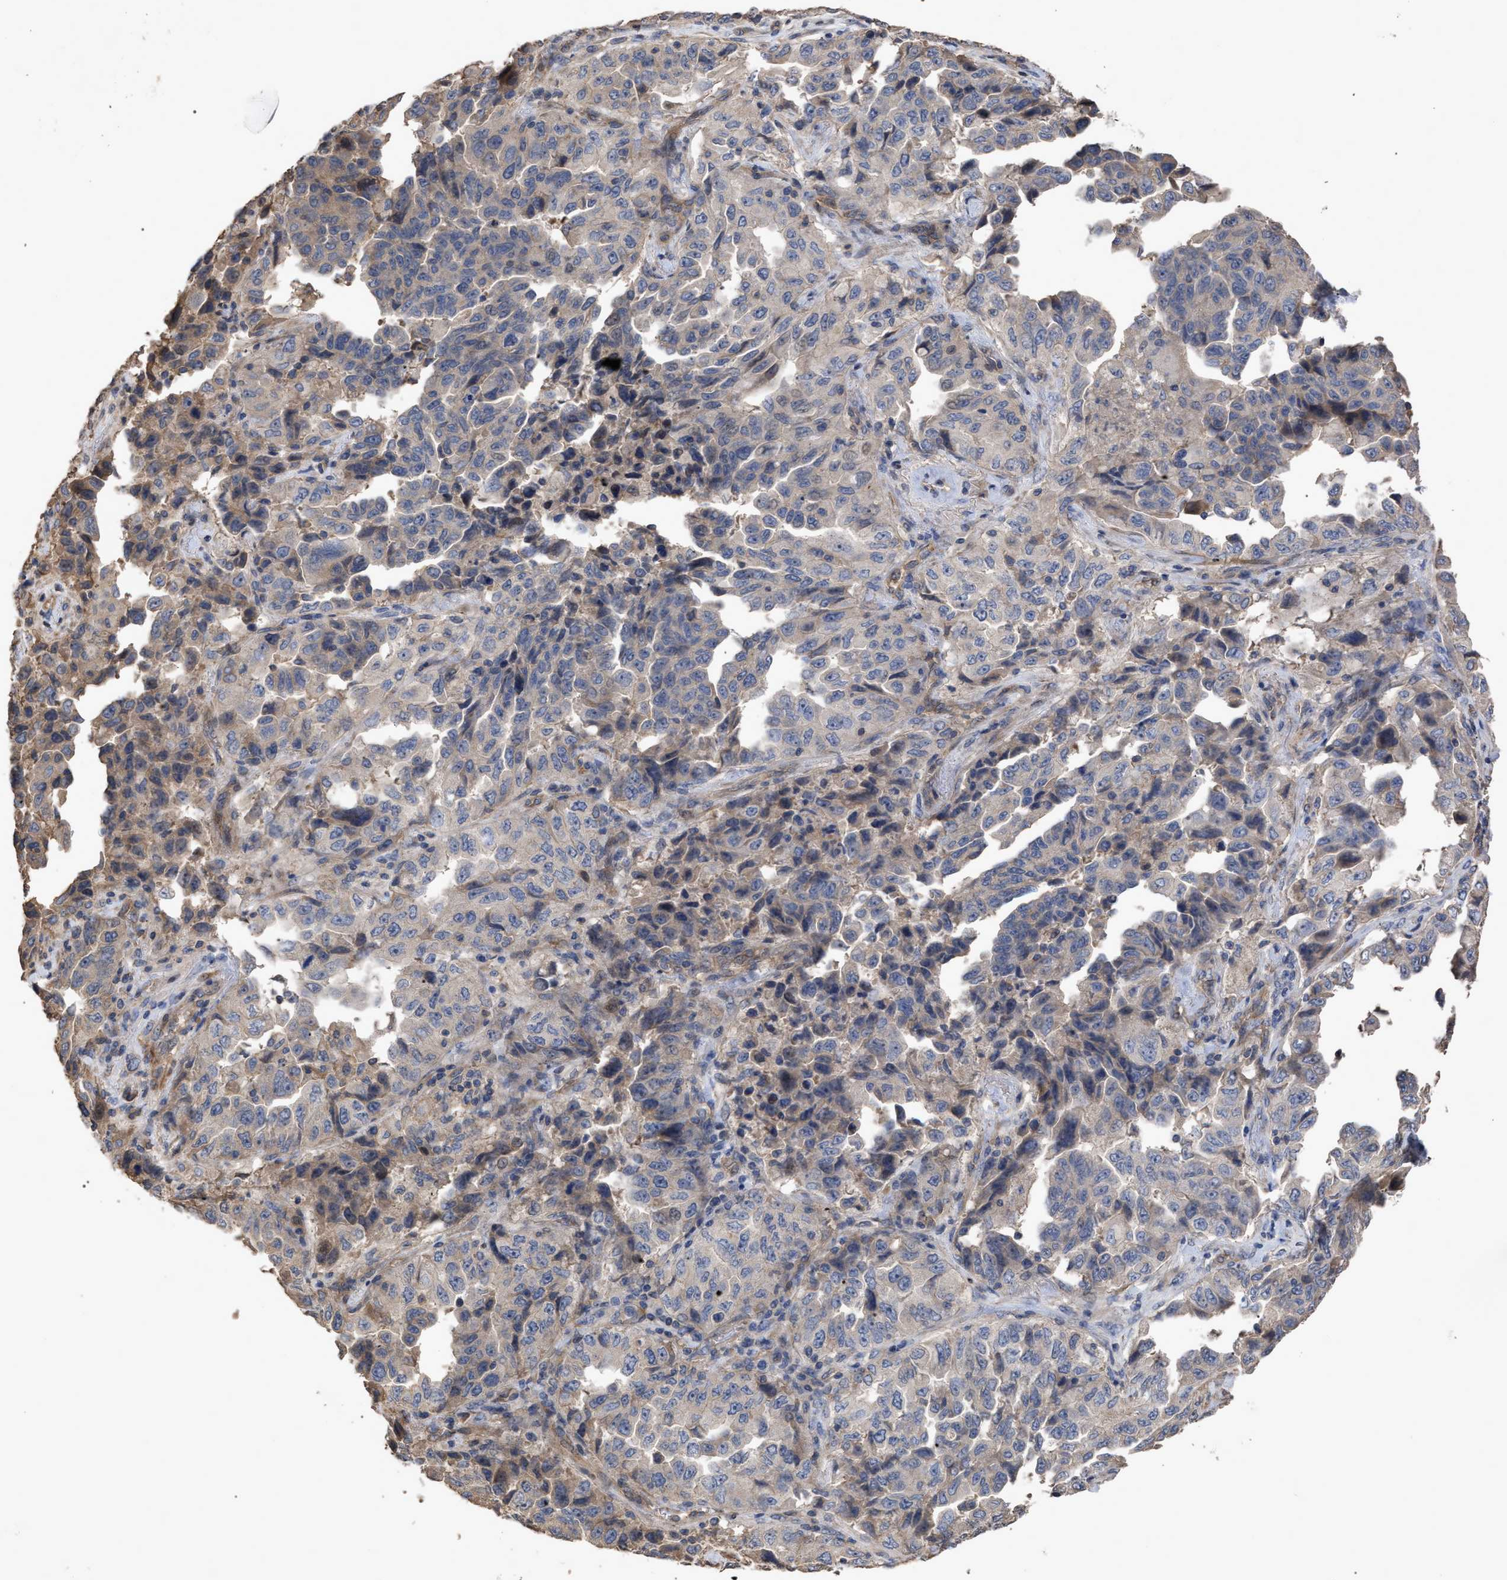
{"staining": {"intensity": "weak", "quantity": "25%-75%", "location": "cytoplasmic/membranous"}, "tissue": "lung cancer", "cell_type": "Tumor cells", "image_type": "cancer", "snomed": [{"axis": "morphology", "description": "Adenocarcinoma, NOS"}, {"axis": "topography", "description": "Lung"}], "caption": "DAB (3,3'-diaminobenzidine) immunohistochemical staining of human lung cancer displays weak cytoplasmic/membranous protein expression in approximately 25%-75% of tumor cells.", "gene": "BTN2A1", "patient": {"sex": "female", "age": 51}}